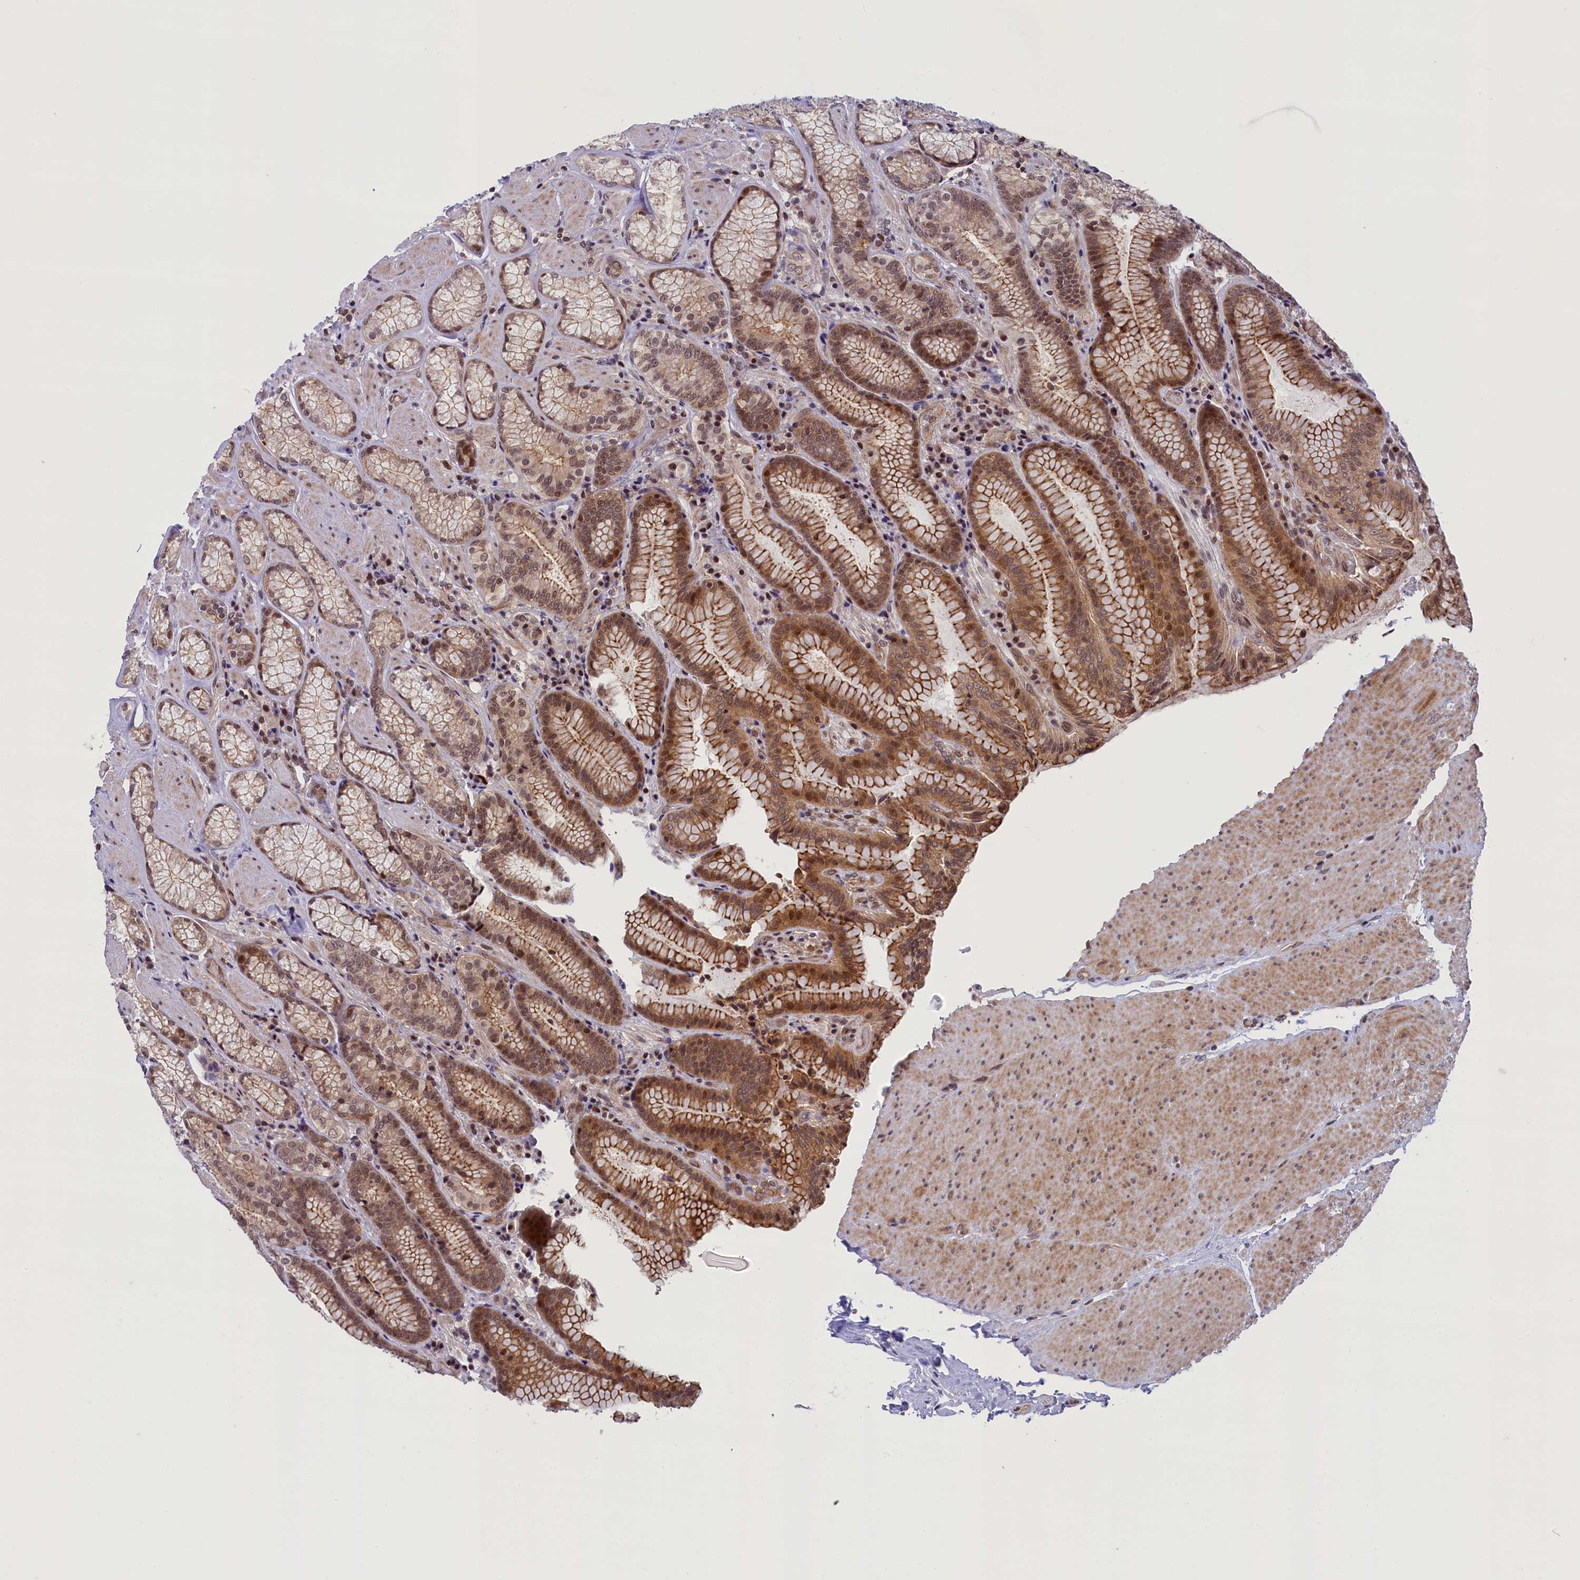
{"staining": {"intensity": "moderate", "quantity": ">75%", "location": "cytoplasmic/membranous,nuclear"}, "tissue": "stomach", "cell_type": "Glandular cells", "image_type": "normal", "snomed": [{"axis": "morphology", "description": "Normal tissue, NOS"}, {"axis": "topography", "description": "Stomach, upper"}, {"axis": "topography", "description": "Stomach, lower"}], "caption": "Immunohistochemistry (IHC) photomicrograph of unremarkable stomach: human stomach stained using immunohistochemistry exhibits medium levels of moderate protein expression localized specifically in the cytoplasmic/membranous,nuclear of glandular cells, appearing as a cytoplasmic/membranous,nuclear brown color.", "gene": "FCHO1", "patient": {"sex": "female", "age": 76}}